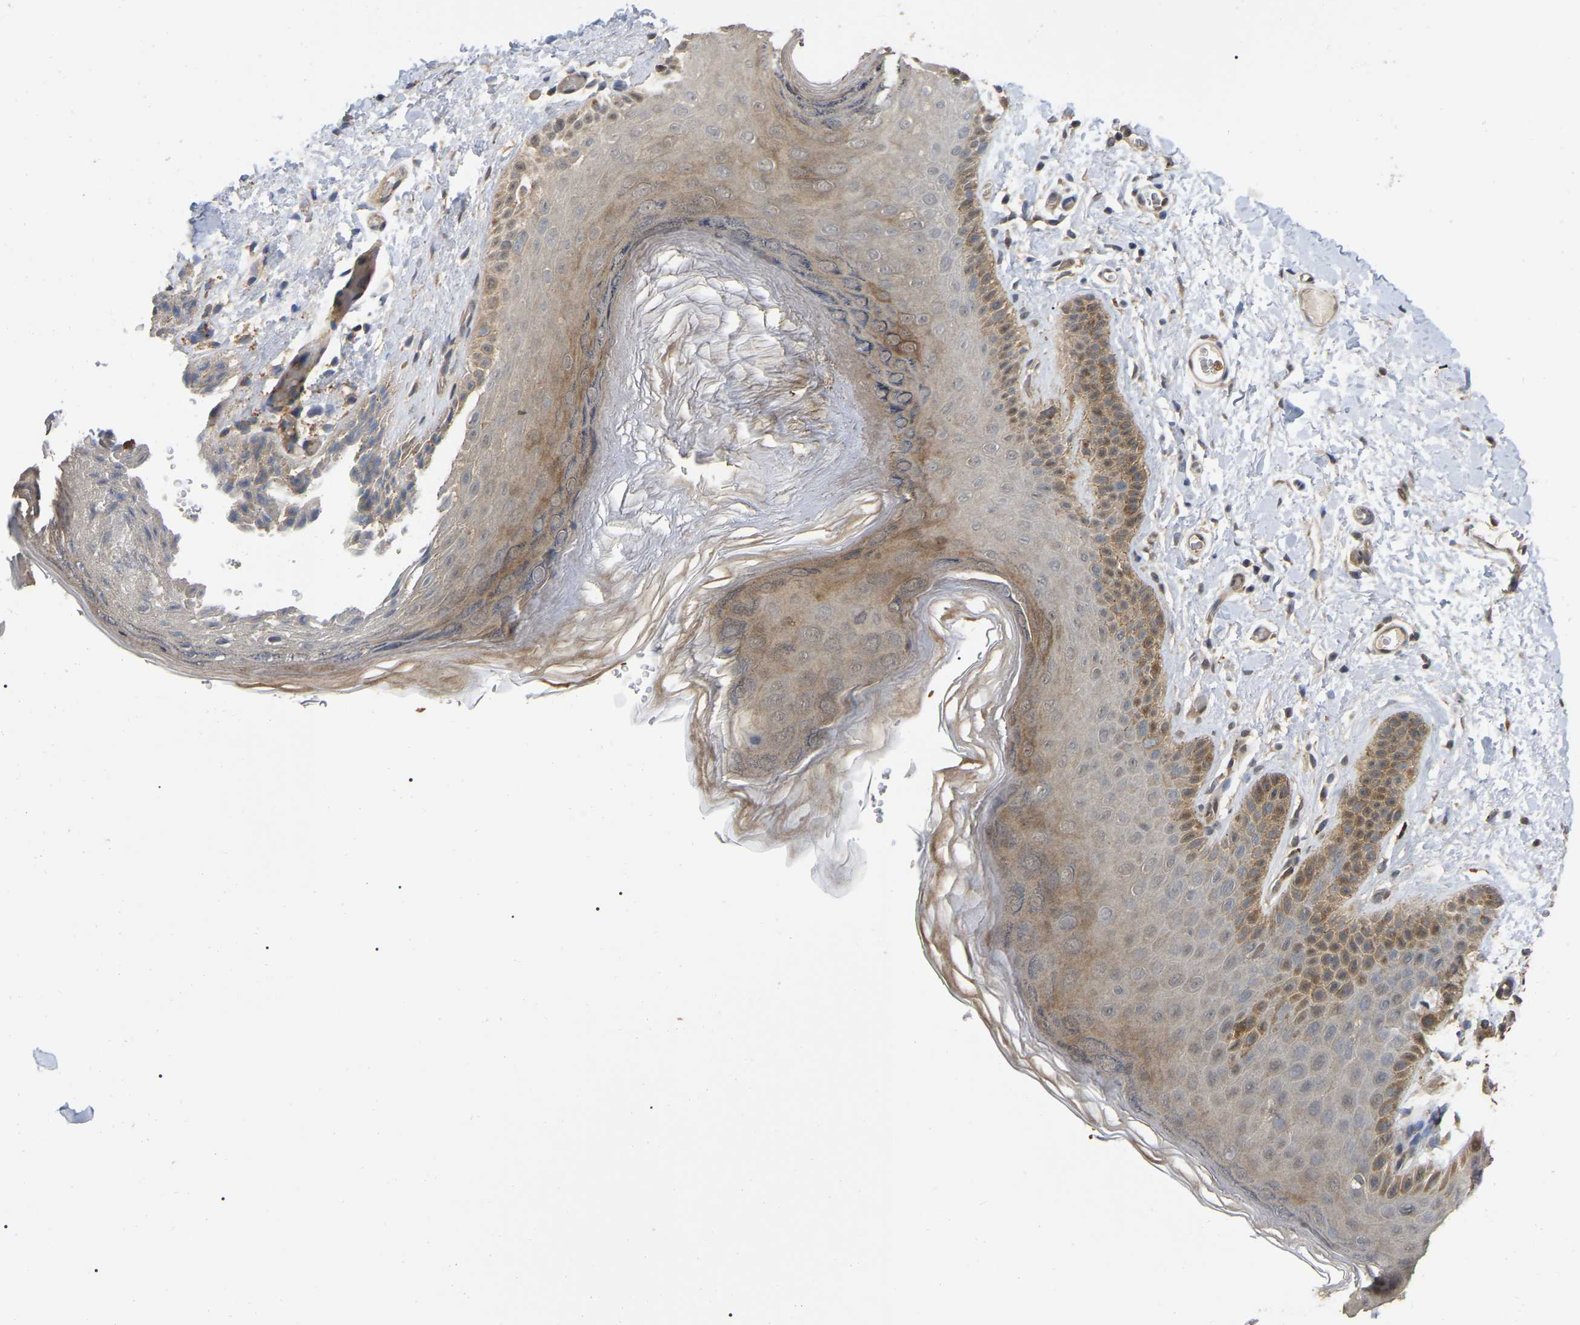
{"staining": {"intensity": "moderate", "quantity": "<25%", "location": "cytoplasmic/membranous"}, "tissue": "skin", "cell_type": "Epidermal cells", "image_type": "normal", "snomed": [{"axis": "morphology", "description": "Normal tissue, NOS"}, {"axis": "topography", "description": "Anal"}], "caption": "Immunohistochemistry (IHC) of normal human skin exhibits low levels of moderate cytoplasmic/membranous staining in about <25% of epidermal cells. (DAB (3,3'-diaminobenzidine) = brown stain, brightfield microscopy at high magnification).", "gene": "FAM219A", "patient": {"sex": "male", "age": 44}}